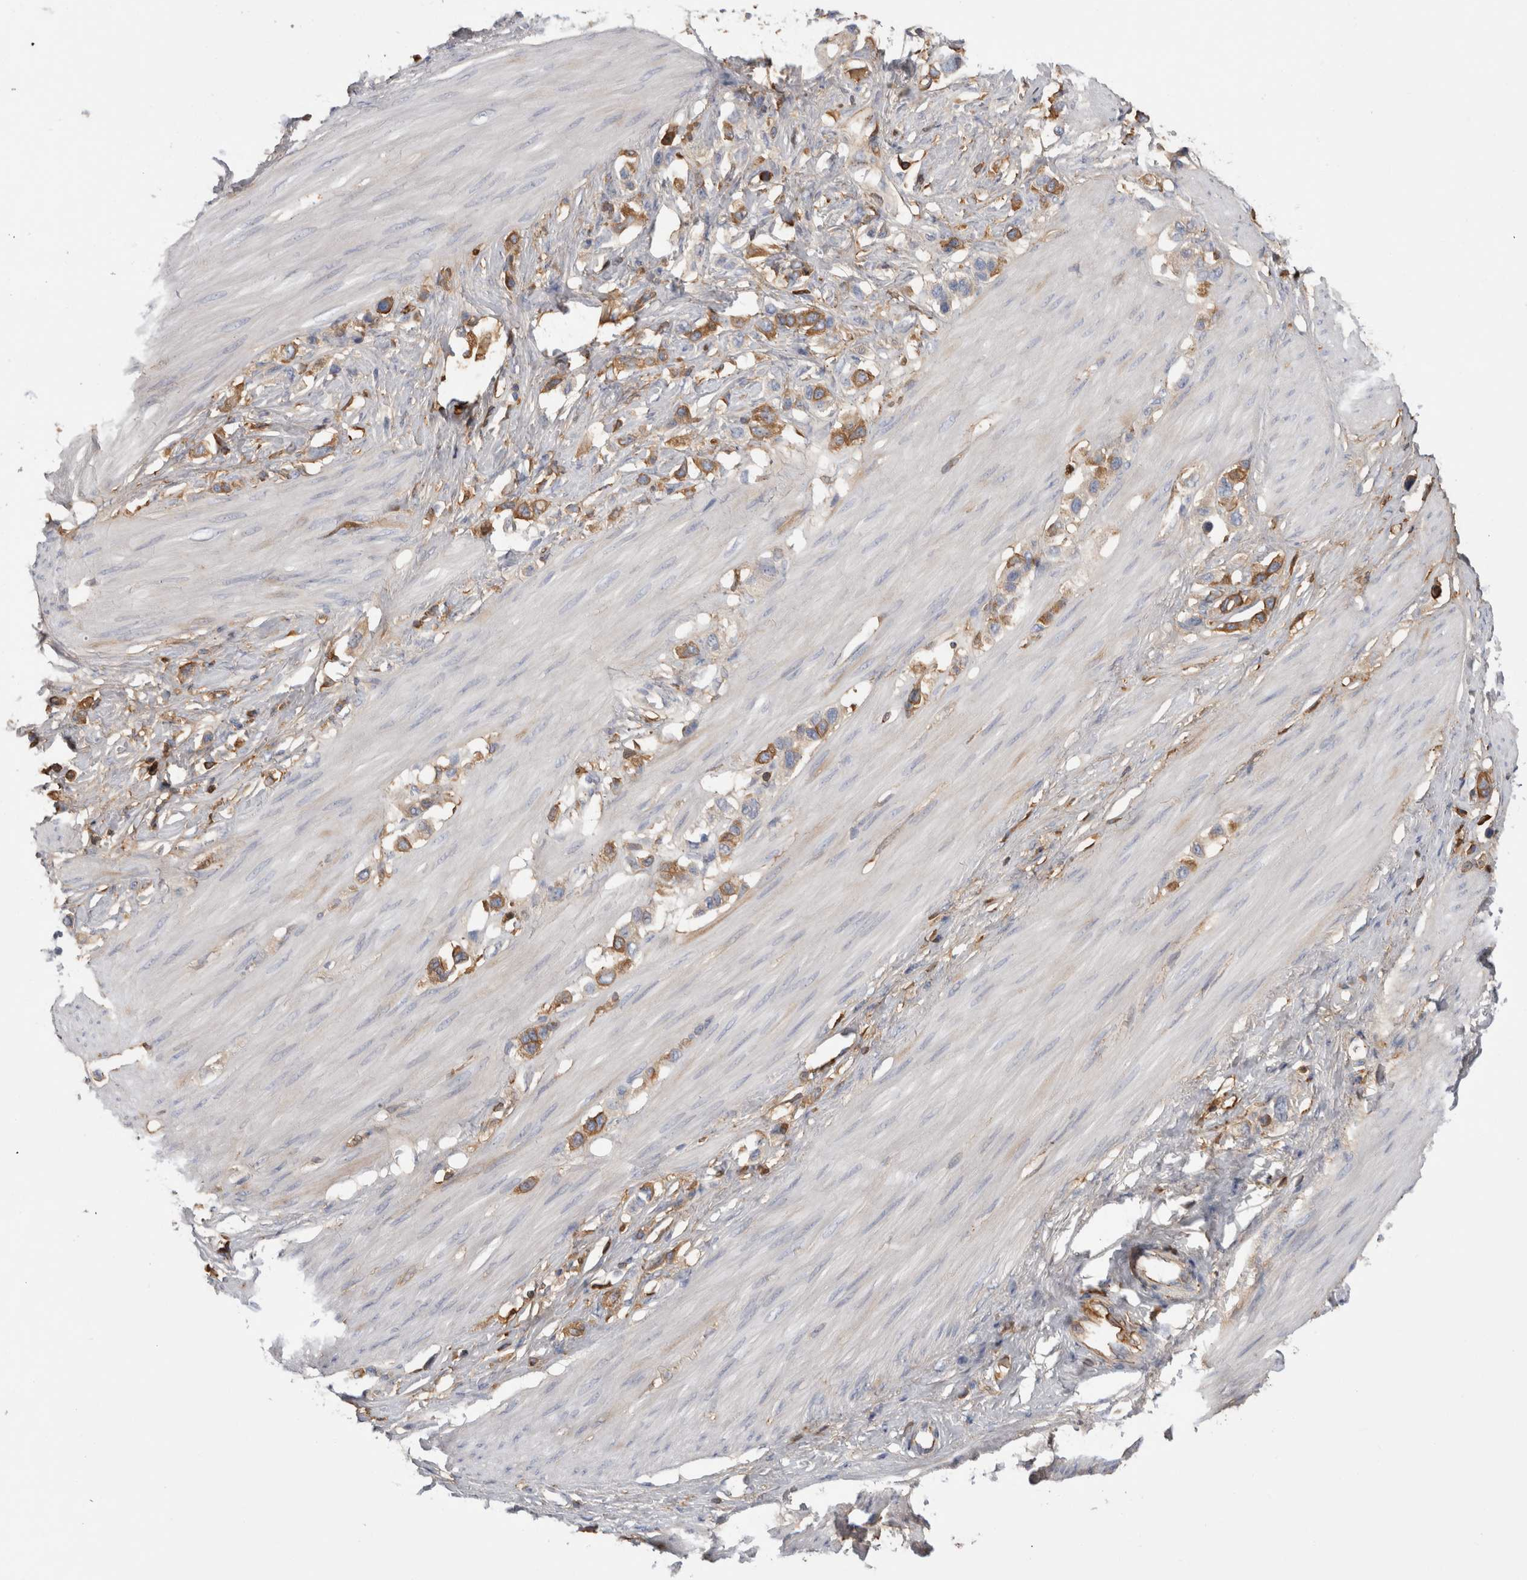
{"staining": {"intensity": "moderate", "quantity": "25%-75%", "location": "cytoplasmic/membranous"}, "tissue": "stomach cancer", "cell_type": "Tumor cells", "image_type": "cancer", "snomed": [{"axis": "morphology", "description": "Adenocarcinoma, NOS"}, {"axis": "topography", "description": "Stomach"}], "caption": "This is an image of IHC staining of stomach adenocarcinoma, which shows moderate staining in the cytoplasmic/membranous of tumor cells.", "gene": "TBCE", "patient": {"sex": "female", "age": 65}}